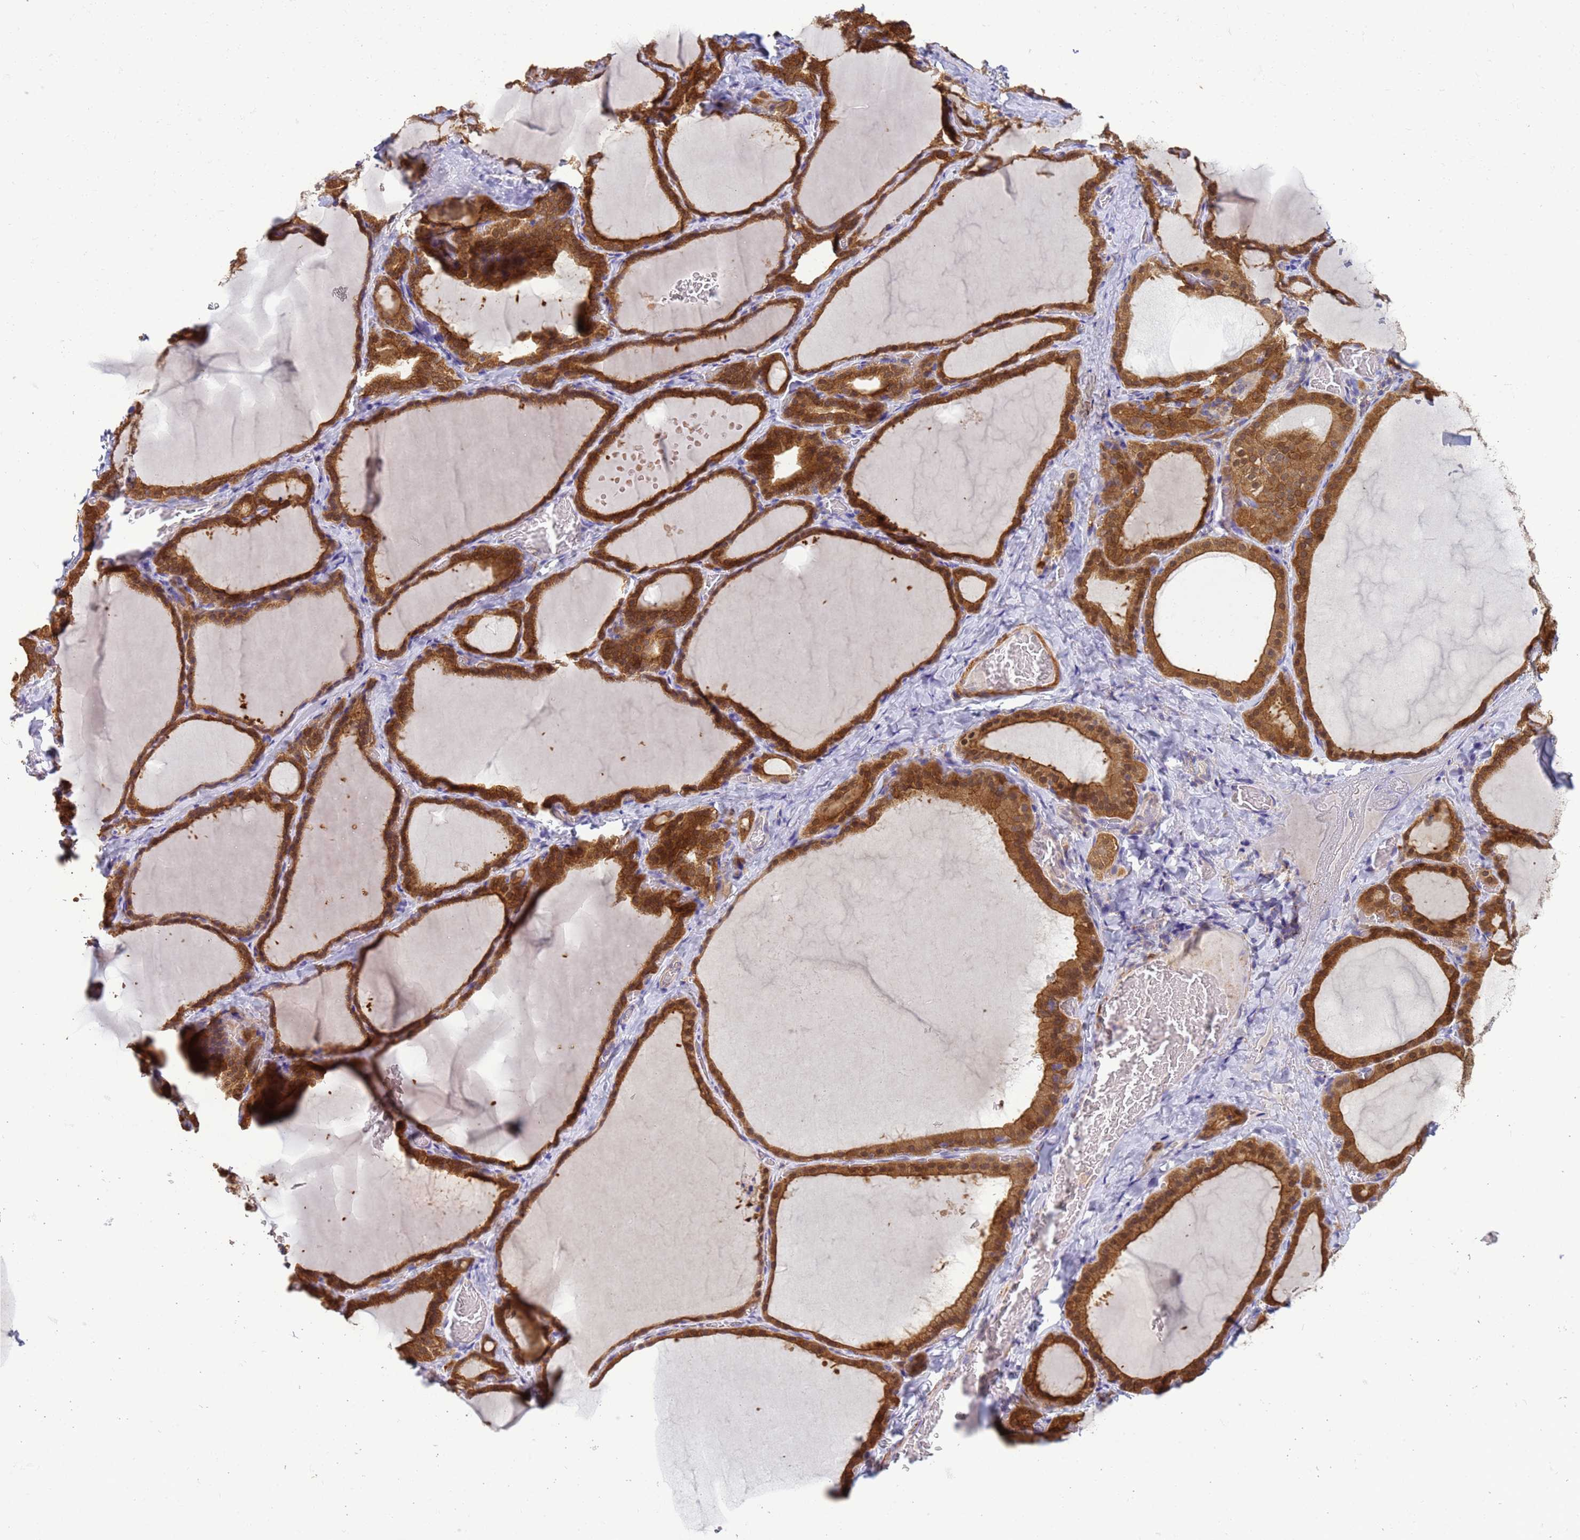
{"staining": {"intensity": "strong", "quantity": ">75%", "location": "cytoplasmic/membranous,nuclear"}, "tissue": "thyroid gland", "cell_type": "Glandular cells", "image_type": "normal", "snomed": [{"axis": "morphology", "description": "Normal tissue, NOS"}, {"axis": "topography", "description": "Thyroid gland"}], "caption": "Protein expression analysis of benign thyroid gland displays strong cytoplasmic/membranous,nuclear expression in about >75% of glandular cells.", "gene": "KLHL13", "patient": {"sex": "female", "age": 39}}